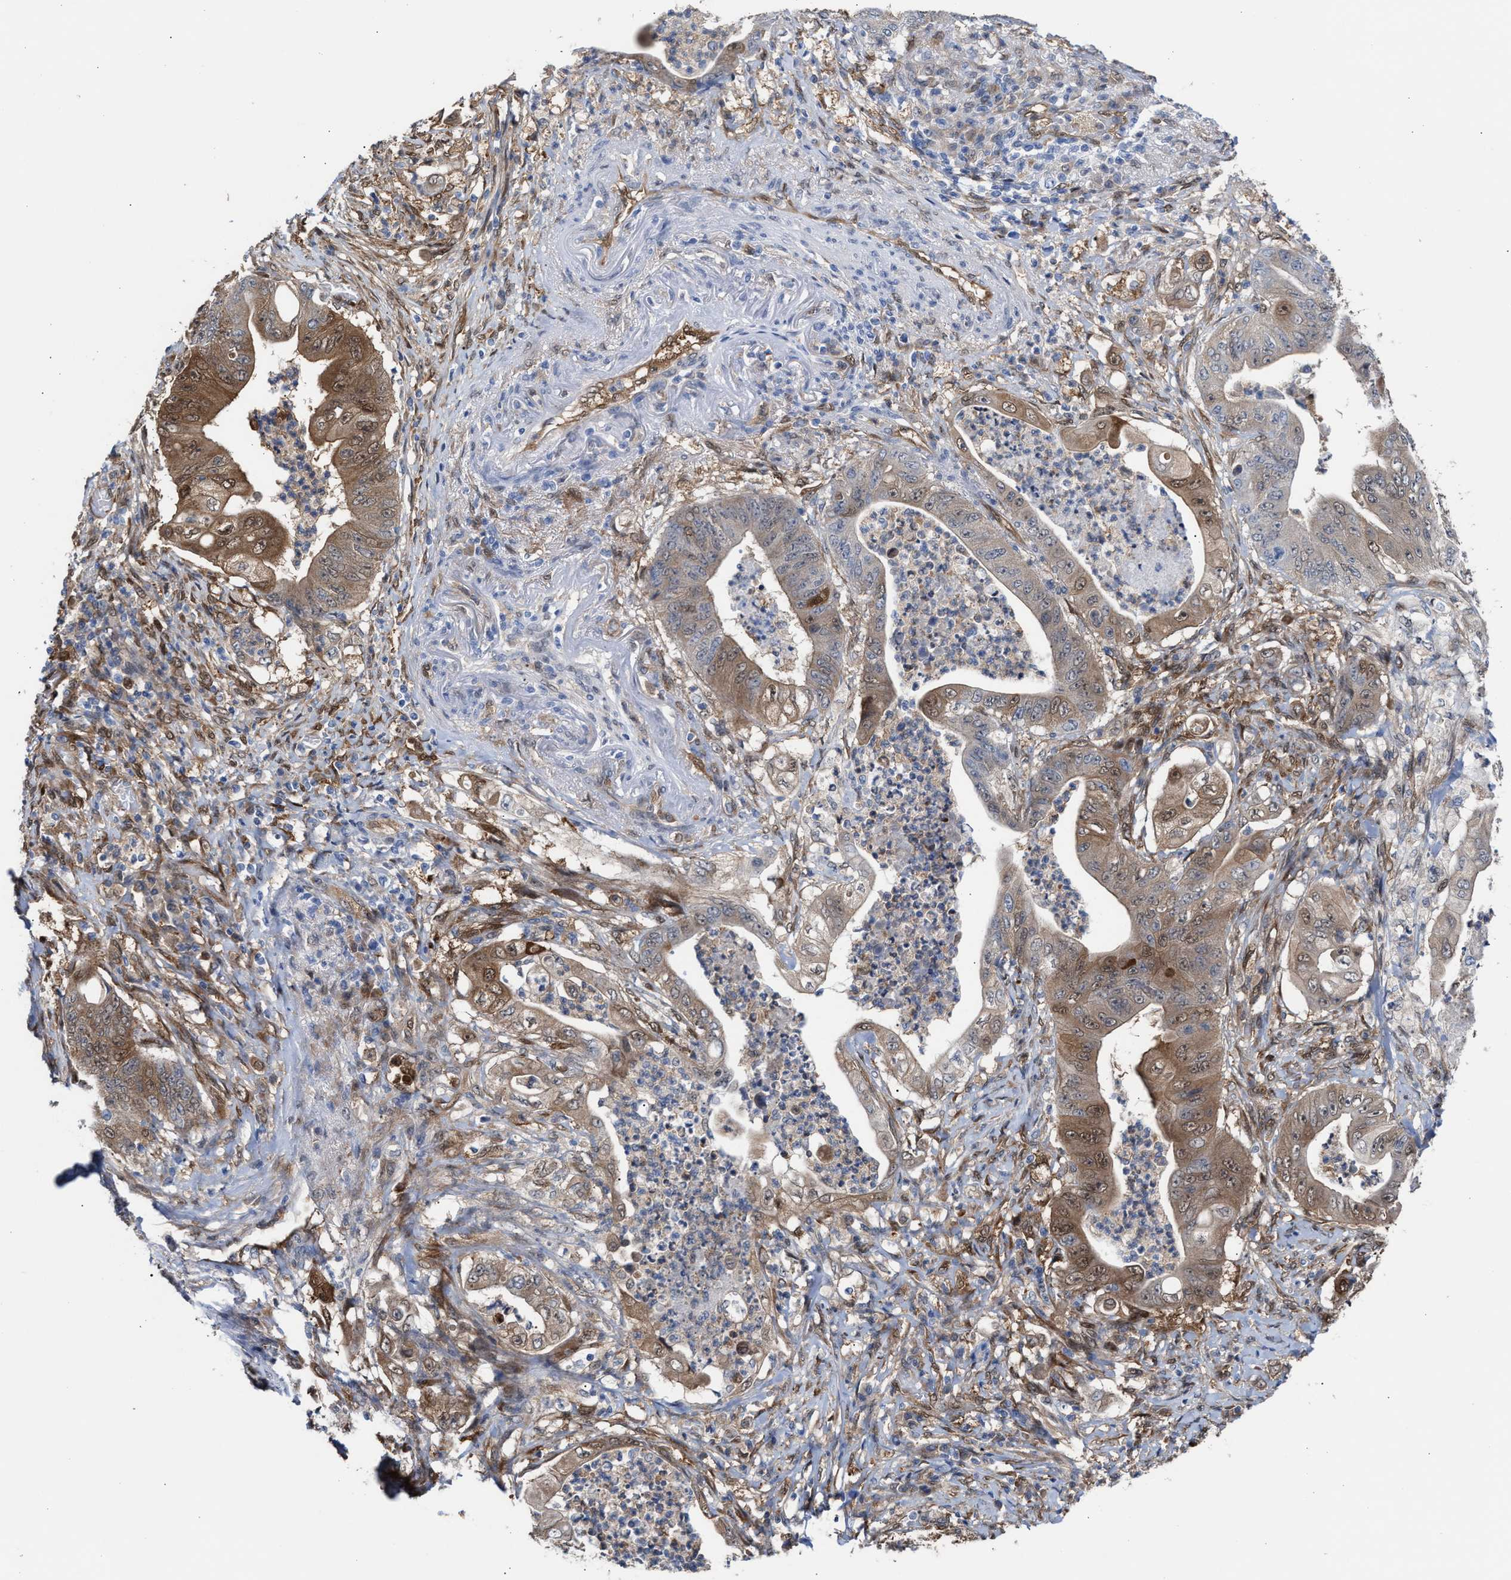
{"staining": {"intensity": "moderate", "quantity": "25%-75%", "location": "cytoplasmic/membranous,nuclear"}, "tissue": "stomach cancer", "cell_type": "Tumor cells", "image_type": "cancer", "snomed": [{"axis": "morphology", "description": "Adenocarcinoma, NOS"}, {"axis": "topography", "description": "Stomach"}], "caption": "The micrograph shows a brown stain indicating the presence of a protein in the cytoplasmic/membranous and nuclear of tumor cells in stomach cancer.", "gene": "TP53I3", "patient": {"sex": "female", "age": 73}}